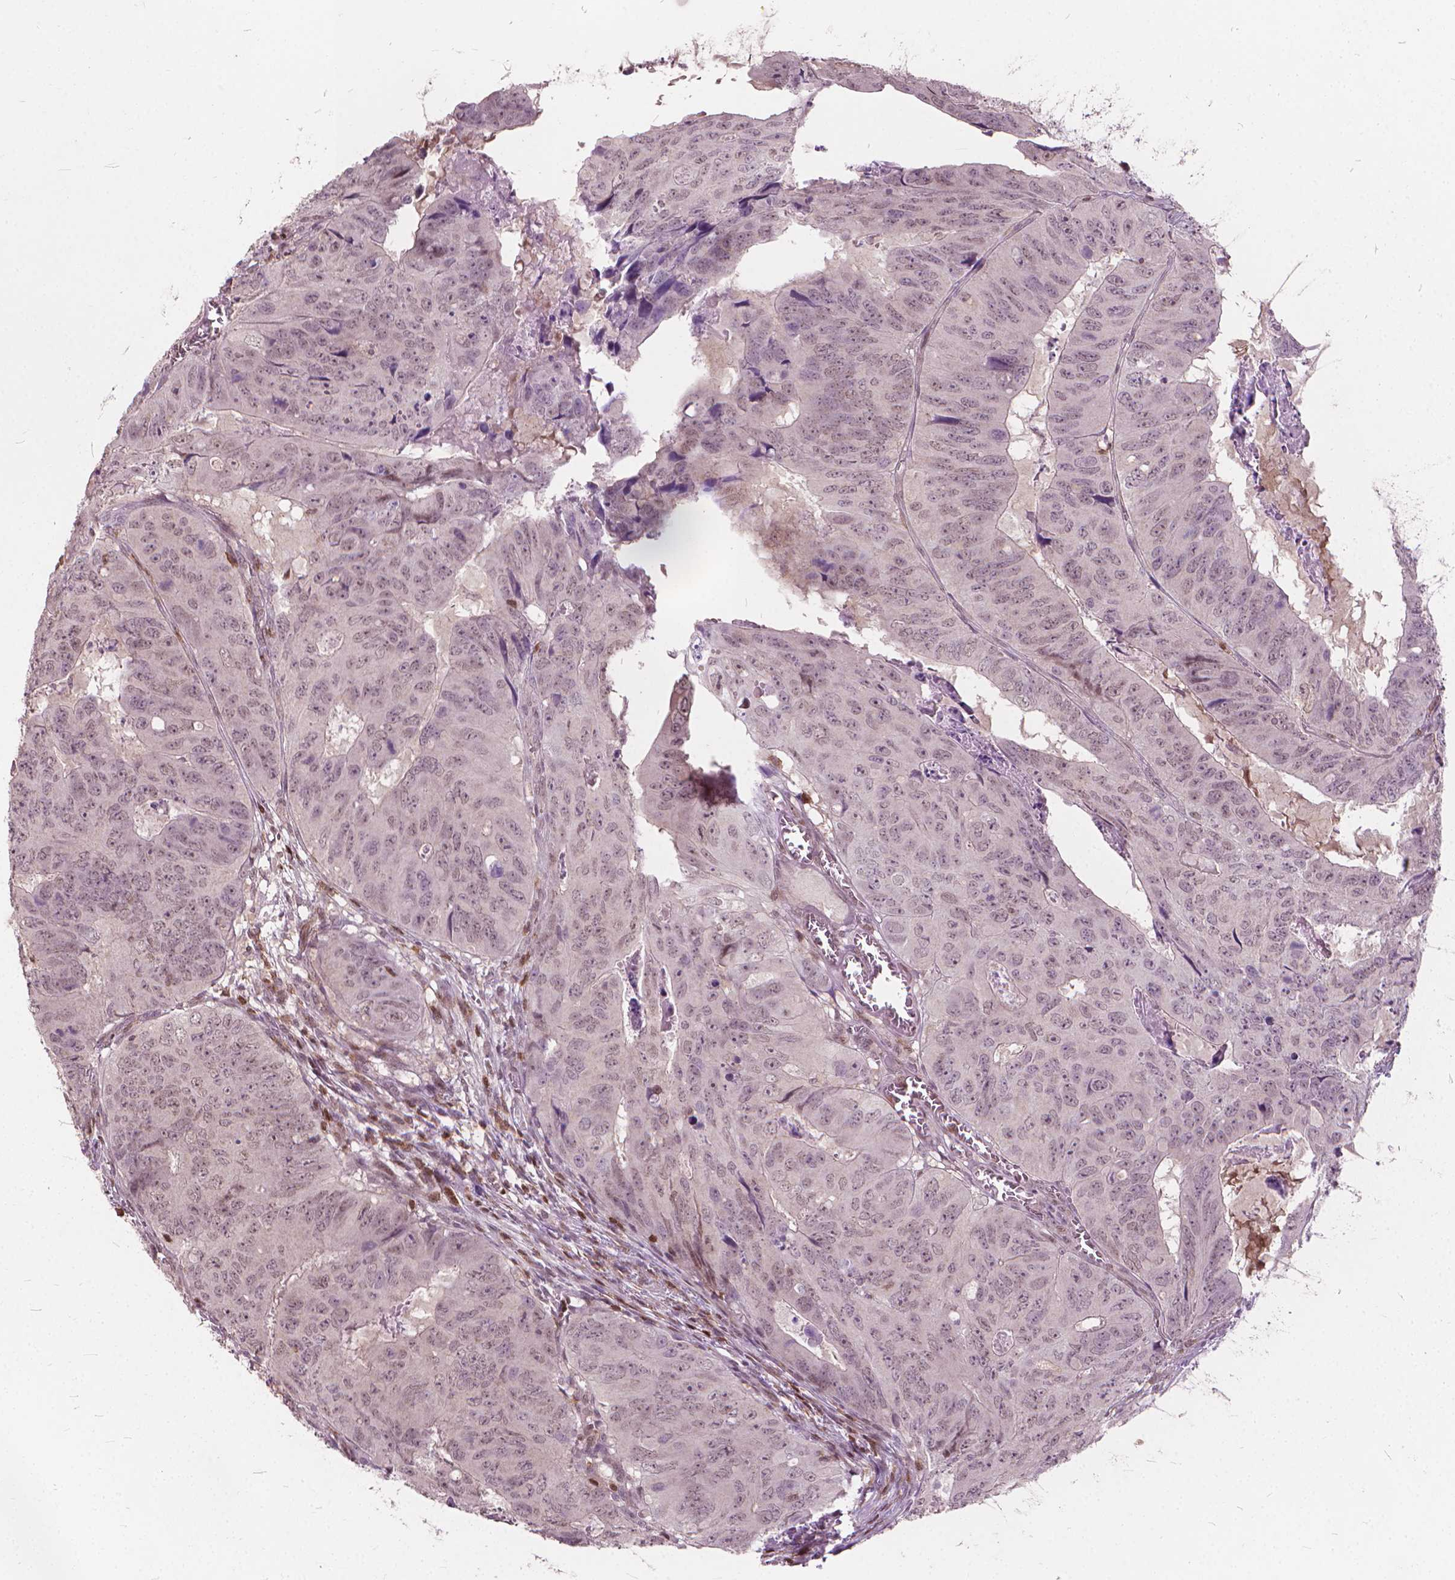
{"staining": {"intensity": "weak", "quantity": "25%-75%", "location": "nuclear"}, "tissue": "colorectal cancer", "cell_type": "Tumor cells", "image_type": "cancer", "snomed": [{"axis": "morphology", "description": "Adenocarcinoma, NOS"}, {"axis": "topography", "description": "Colon"}], "caption": "Human colorectal cancer stained for a protein (brown) demonstrates weak nuclear positive expression in approximately 25%-75% of tumor cells.", "gene": "STAT5B", "patient": {"sex": "male", "age": 79}}